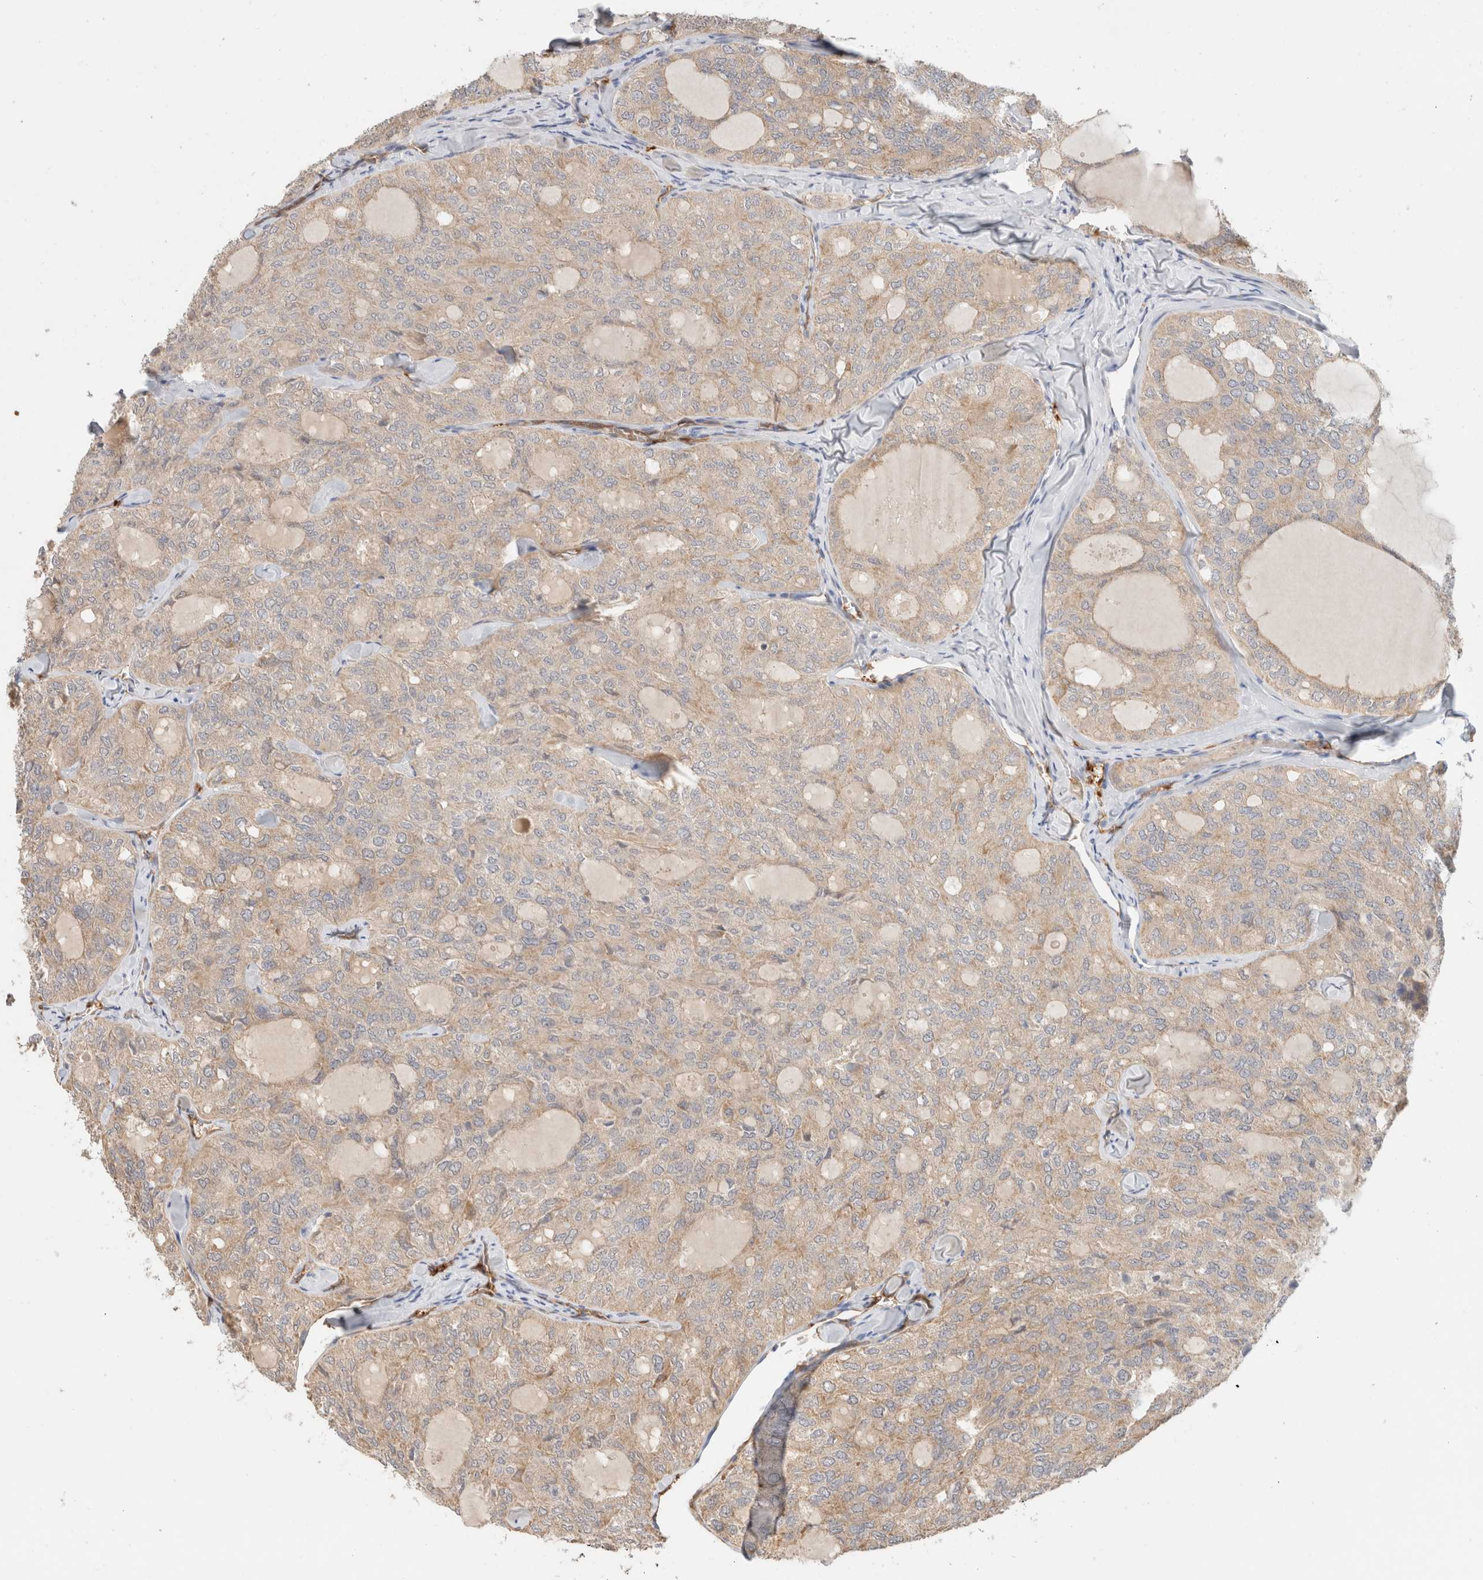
{"staining": {"intensity": "weak", "quantity": ">75%", "location": "cytoplasmic/membranous"}, "tissue": "thyroid cancer", "cell_type": "Tumor cells", "image_type": "cancer", "snomed": [{"axis": "morphology", "description": "Follicular adenoma carcinoma, NOS"}, {"axis": "topography", "description": "Thyroid gland"}], "caption": "Protein expression analysis of thyroid cancer shows weak cytoplasmic/membranous positivity in about >75% of tumor cells. (DAB (3,3'-diaminobenzidine) IHC, brown staining for protein, blue staining for nuclei).", "gene": "CA13", "patient": {"sex": "male", "age": 75}}